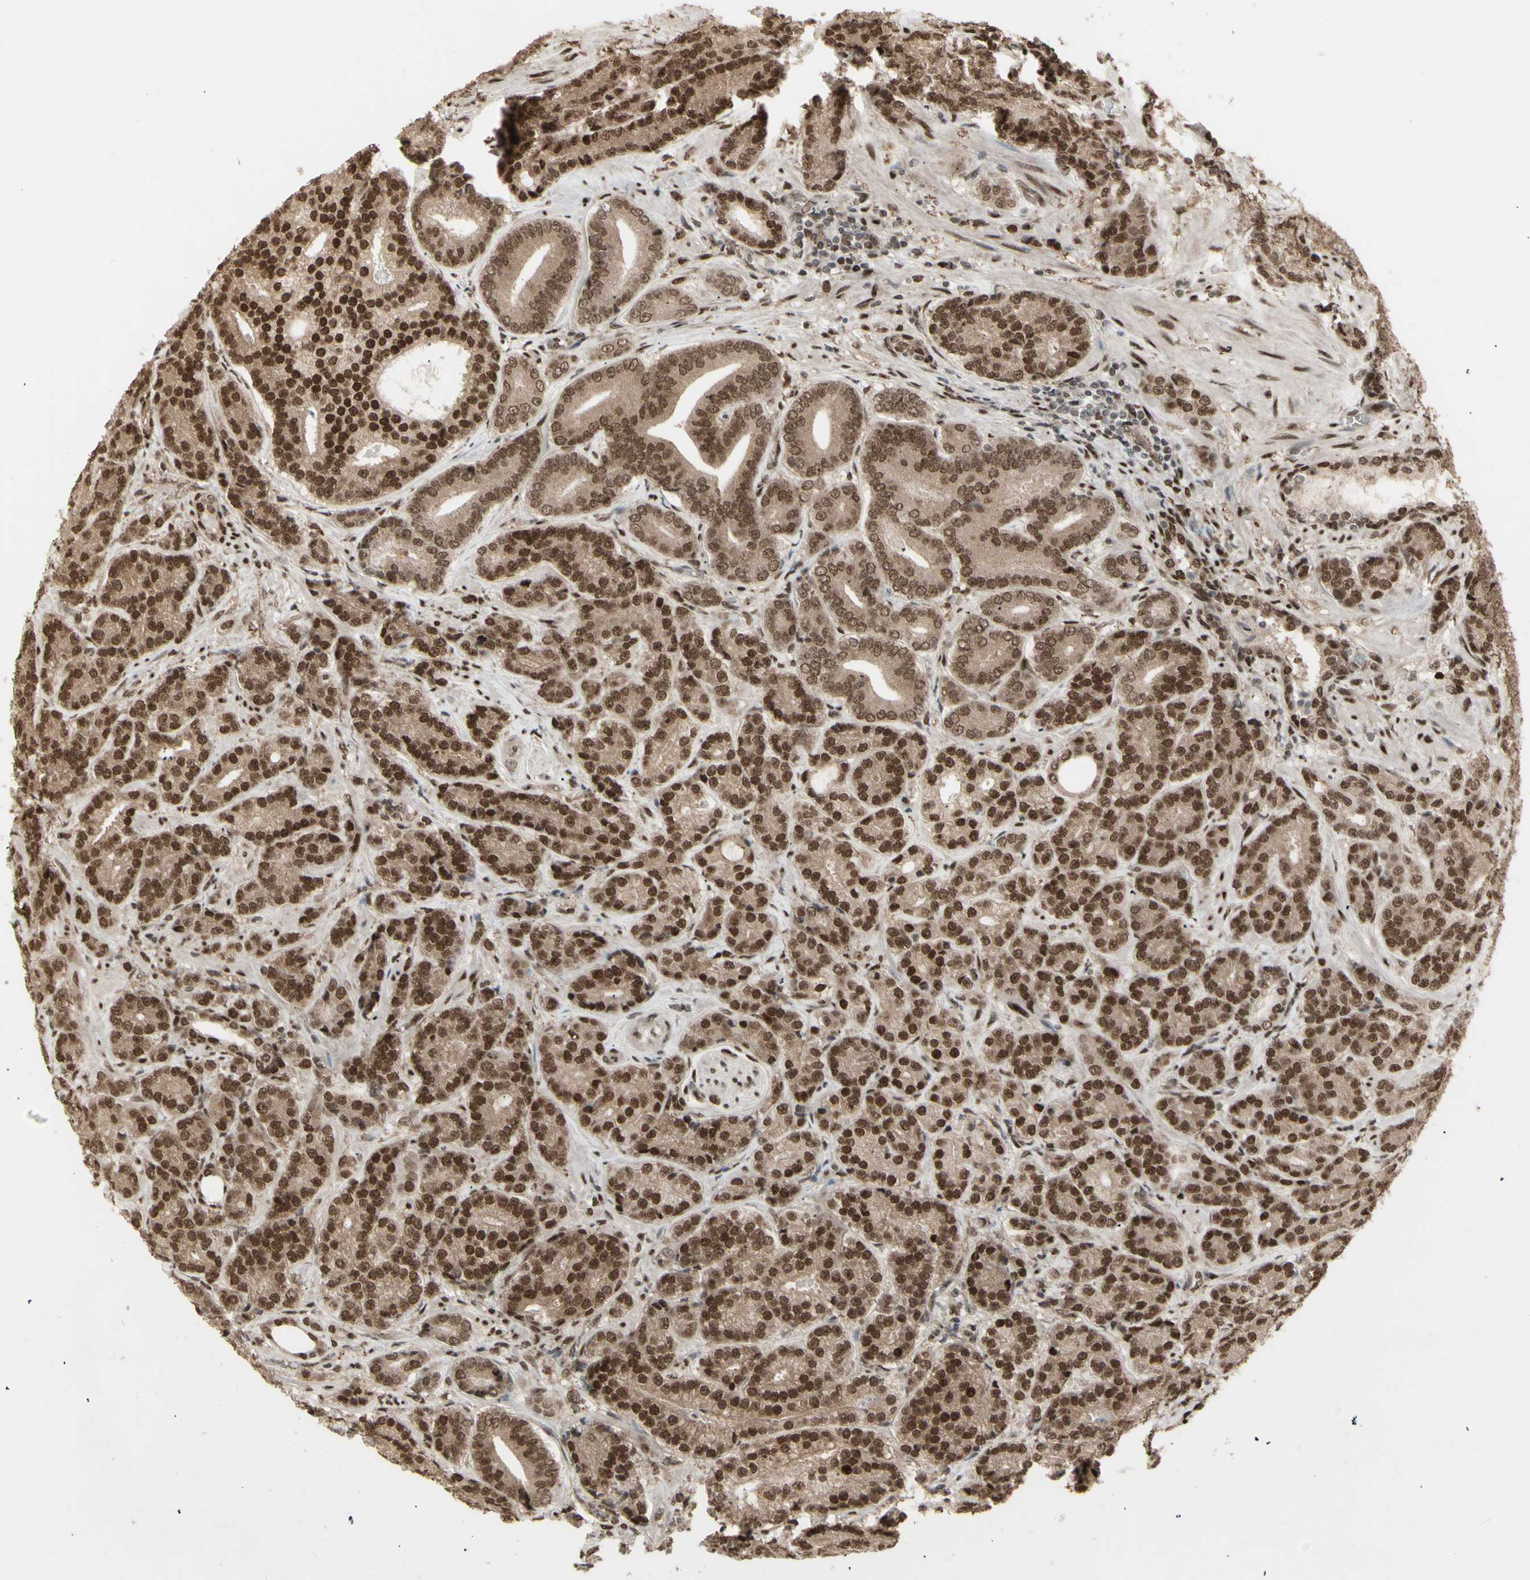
{"staining": {"intensity": "strong", "quantity": ">75%", "location": "cytoplasmic/membranous,nuclear"}, "tissue": "prostate cancer", "cell_type": "Tumor cells", "image_type": "cancer", "snomed": [{"axis": "morphology", "description": "Adenocarcinoma, High grade"}, {"axis": "topography", "description": "Prostate"}], "caption": "Strong cytoplasmic/membranous and nuclear positivity is seen in approximately >75% of tumor cells in adenocarcinoma (high-grade) (prostate). (Stains: DAB (3,3'-diaminobenzidine) in brown, nuclei in blue, Microscopy: brightfield microscopy at high magnification).", "gene": "CBX1", "patient": {"sex": "male", "age": 61}}